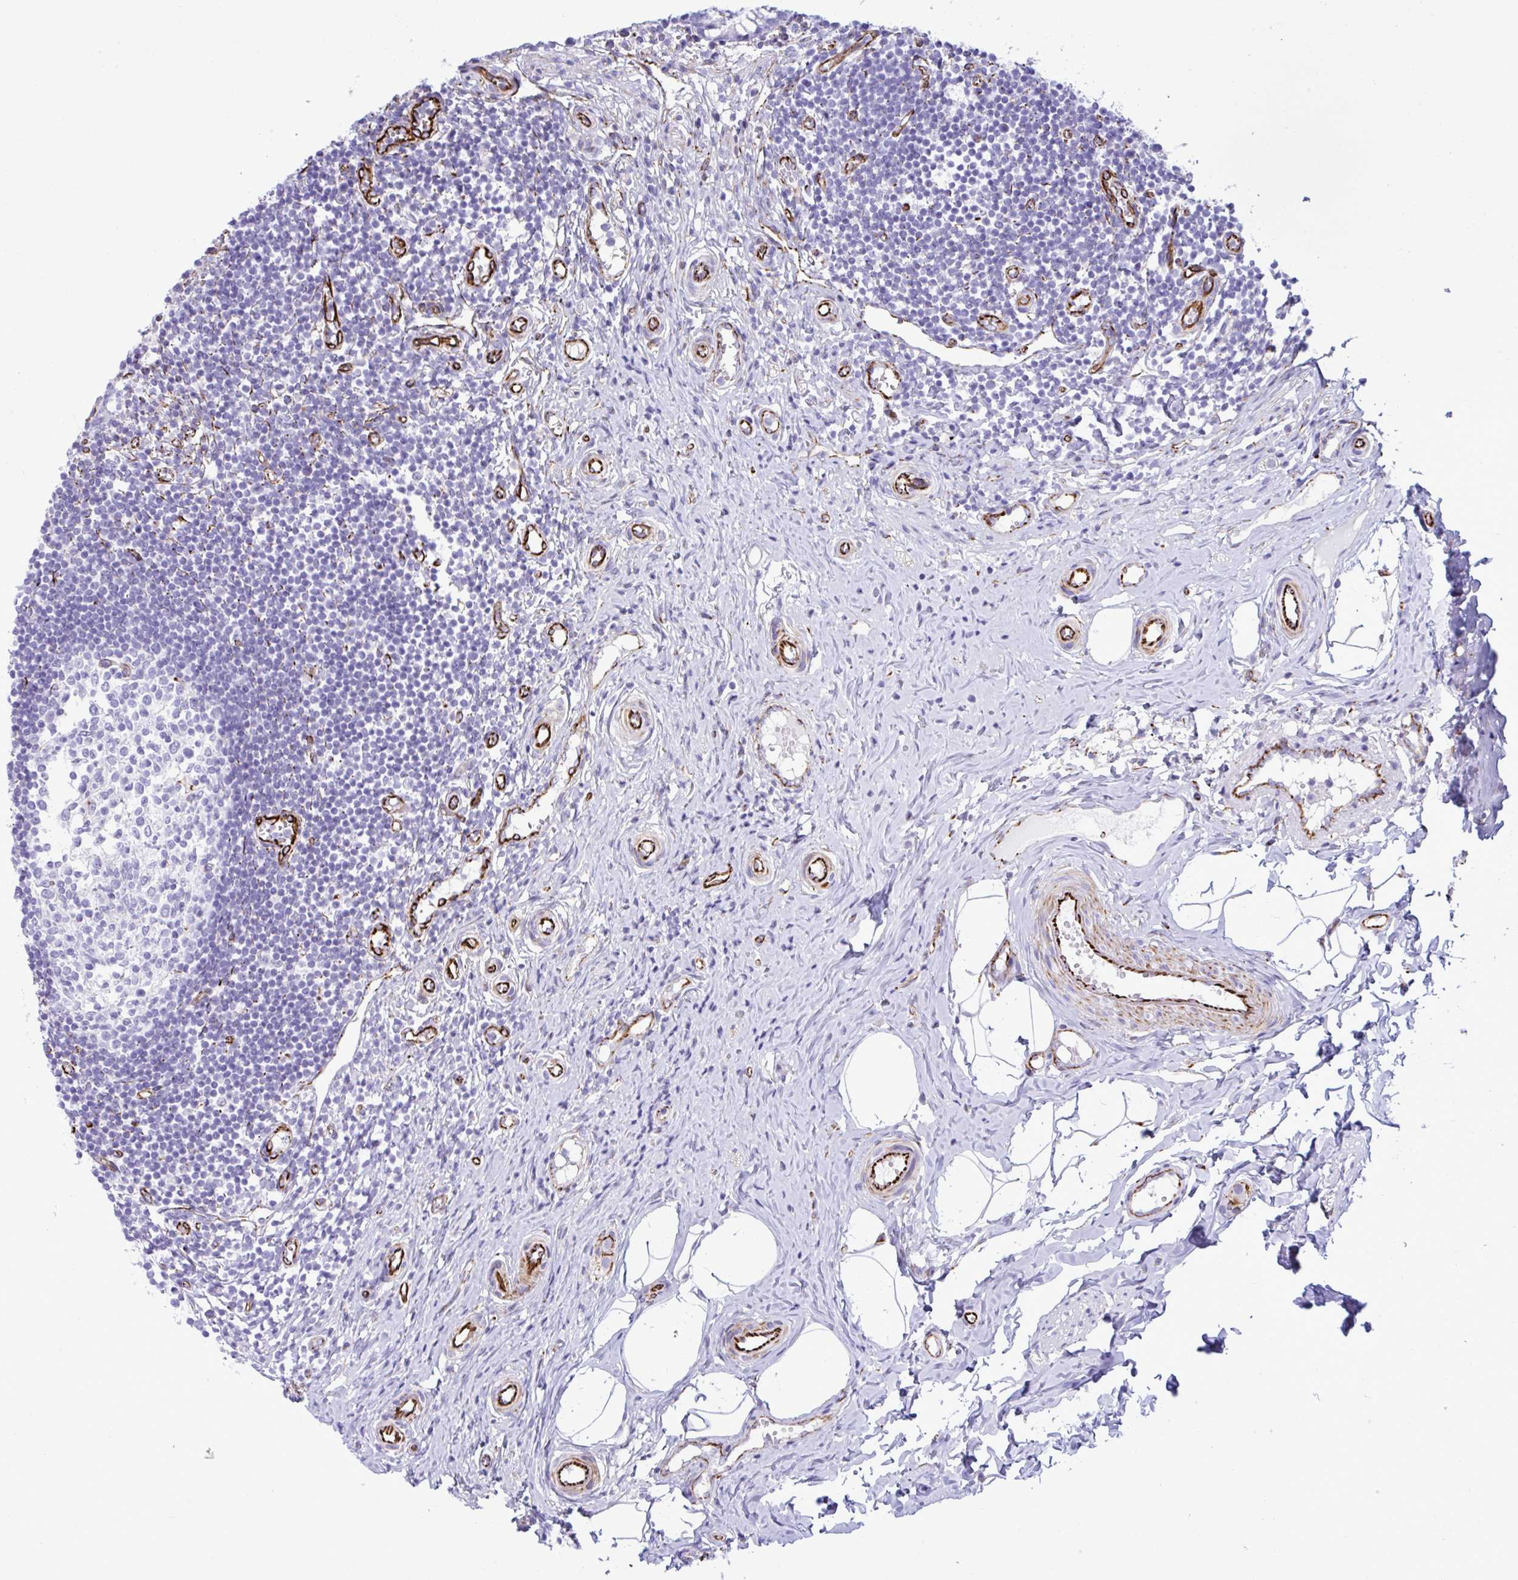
{"staining": {"intensity": "negative", "quantity": "none", "location": "none"}, "tissue": "appendix", "cell_type": "Glandular cells", "image_type": "normal", "snomed": [{"axis": "morphology", "description": "Normal tissue, NOS"}, {"axis": "topography", "description": "Appendix"}], "caption": "Immunohistochemistry (IHC) photomicrograph of normal appendix: appendix stained with DAB (3,3'-diaminobenzidine) exhibits no significant protein positivity in glandular cells.", "gene": "SMAD5", "patient": {"sex": "female", "age": 17}}